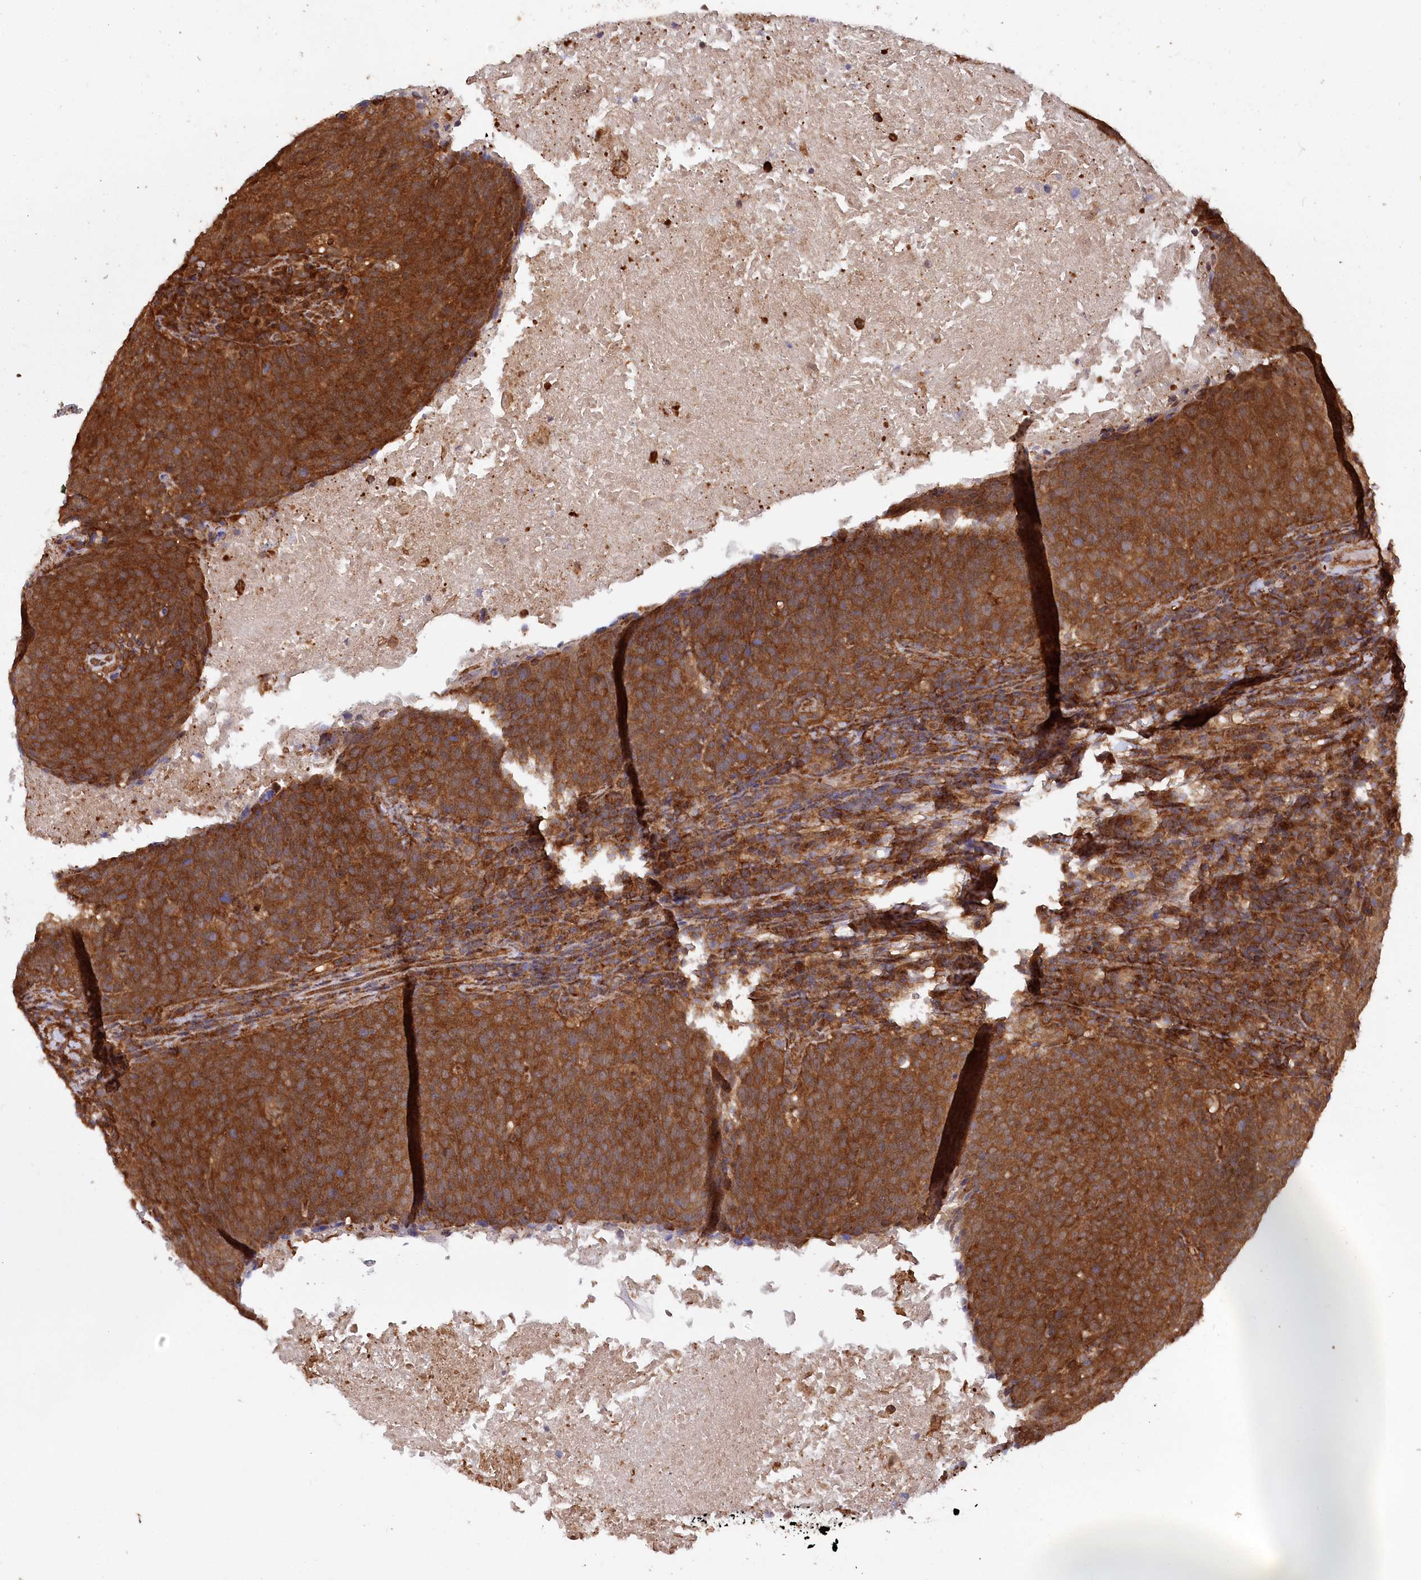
{"staining": {"intensity": "strong", "quantity": ">75%", "location": "cytoplasmic/membranous"}, "tissue": "head and neck cancer", "cell_type": "Tumor cells", "image_type": "cancer", "snomed": [{"axis": "morphology", "description": "Squamous cell carcinoma, NOS"}, {"axis": "morphology", "description": "Squamous cell carcinoma, metastatic, NOS"}, {"axis": "topography", "description": "Lymph node"}, {"axis": "topography", "description": "Head-Neck"}], "caption": "IHC (DAB) staining of human squamous cell carcinoma (head and neck) reveals strong cytoplasmic/membranous protein positivity in about >75% of tumor cells.", "gene": "LSG1", "patient": {"sex": "male", "age": 62}}